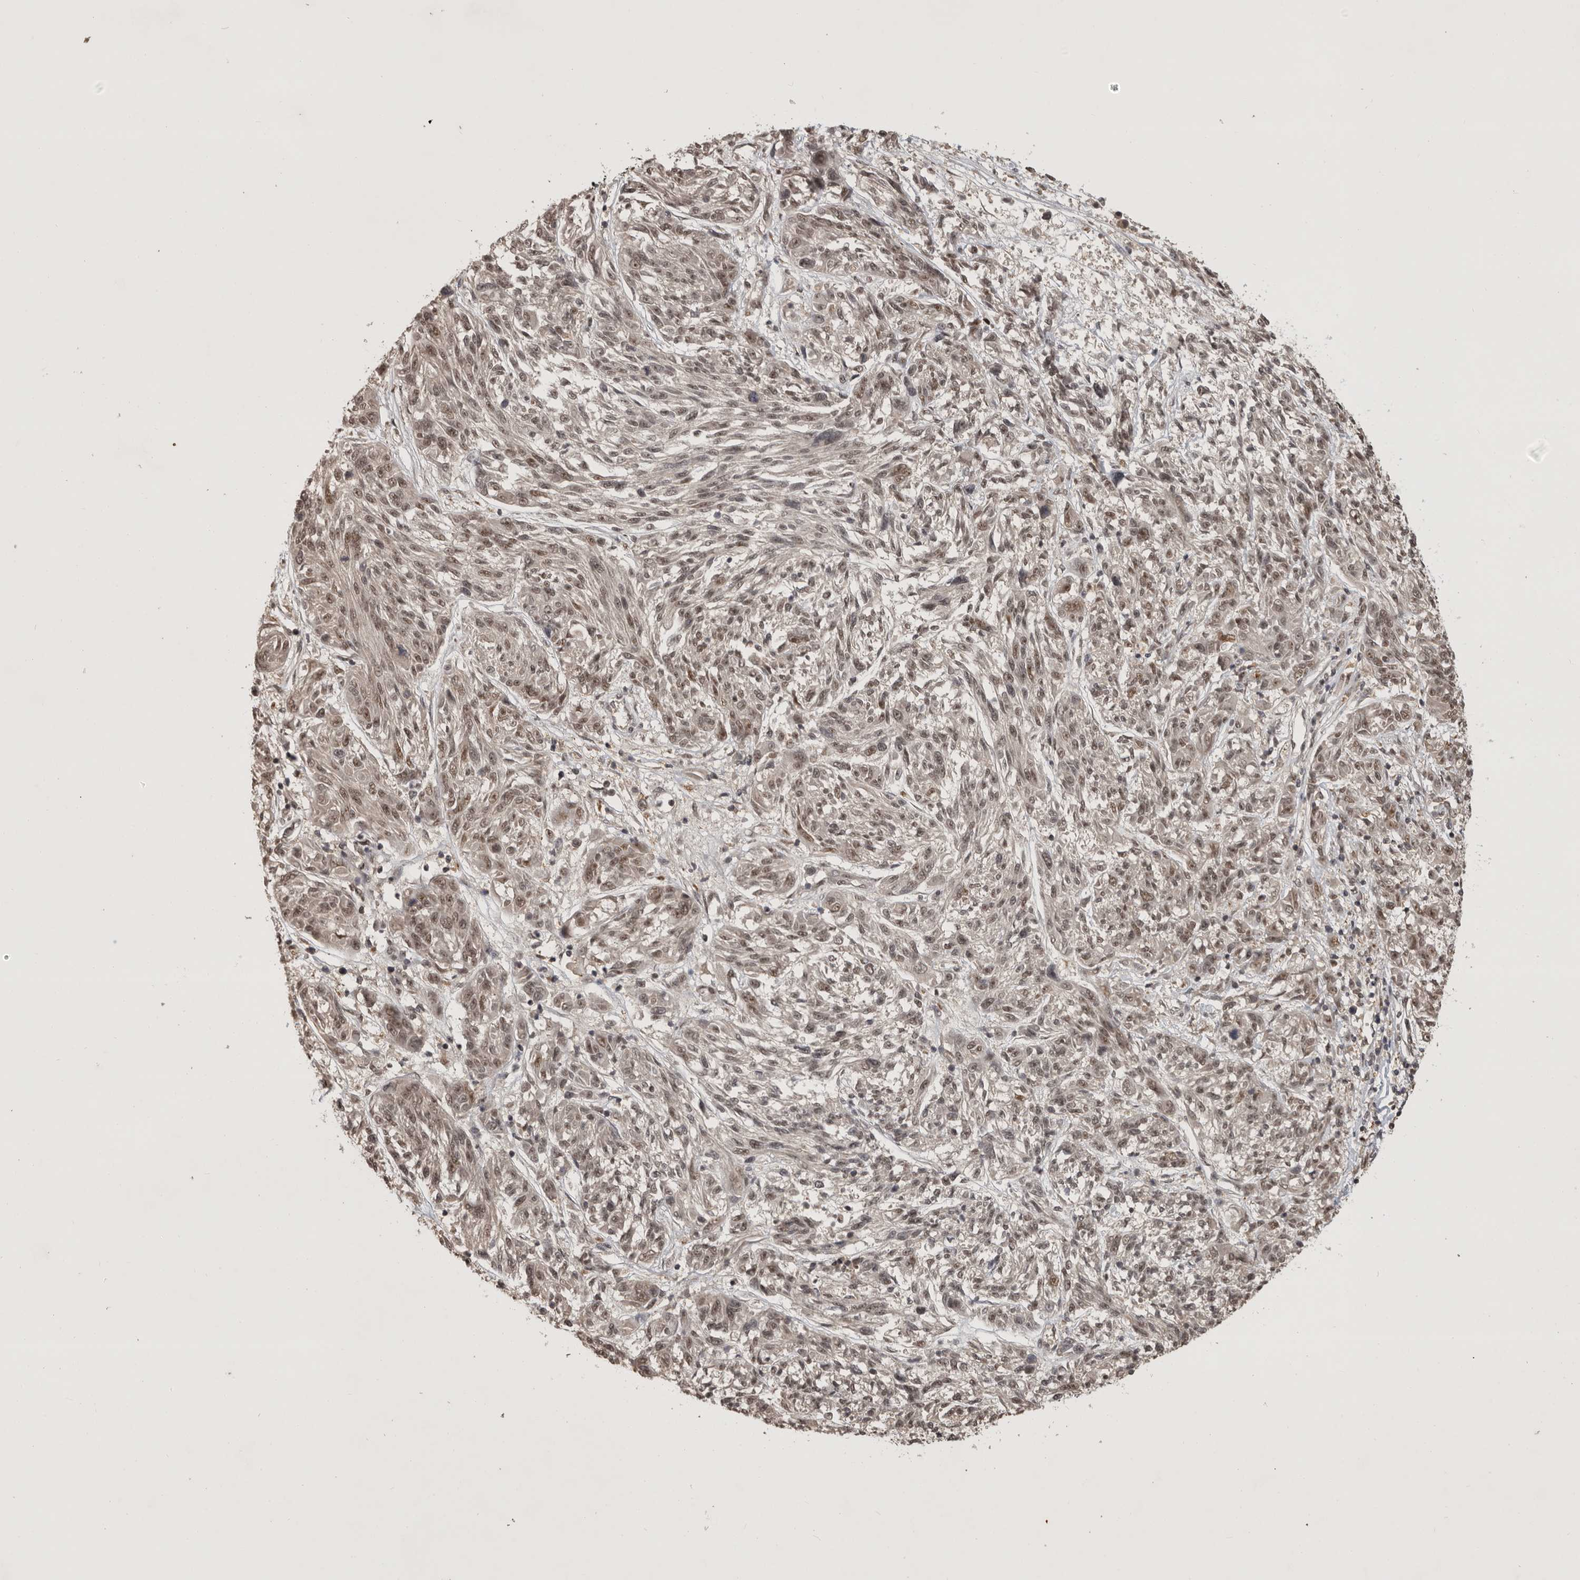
{"staining": {"intensity": "weak", "quantity": ">75%", "location": "nuclear"}, "tissue": "melanoma", "cell_type": "Tumor cells", "image_type": "cancer", "snomed": [{"axis": "morphology", "description": "Malignant melanoma, NOS"}, {"axis": "topography", "description": "Skin"}], "caption": "Melanoma stained with DAB immunohistochemistry demonstrates low levels of weak nuclear staining in about >75% of tumor cells.", "gene": "CBLL1", "patient": {"sex": "male", "age": 53}}